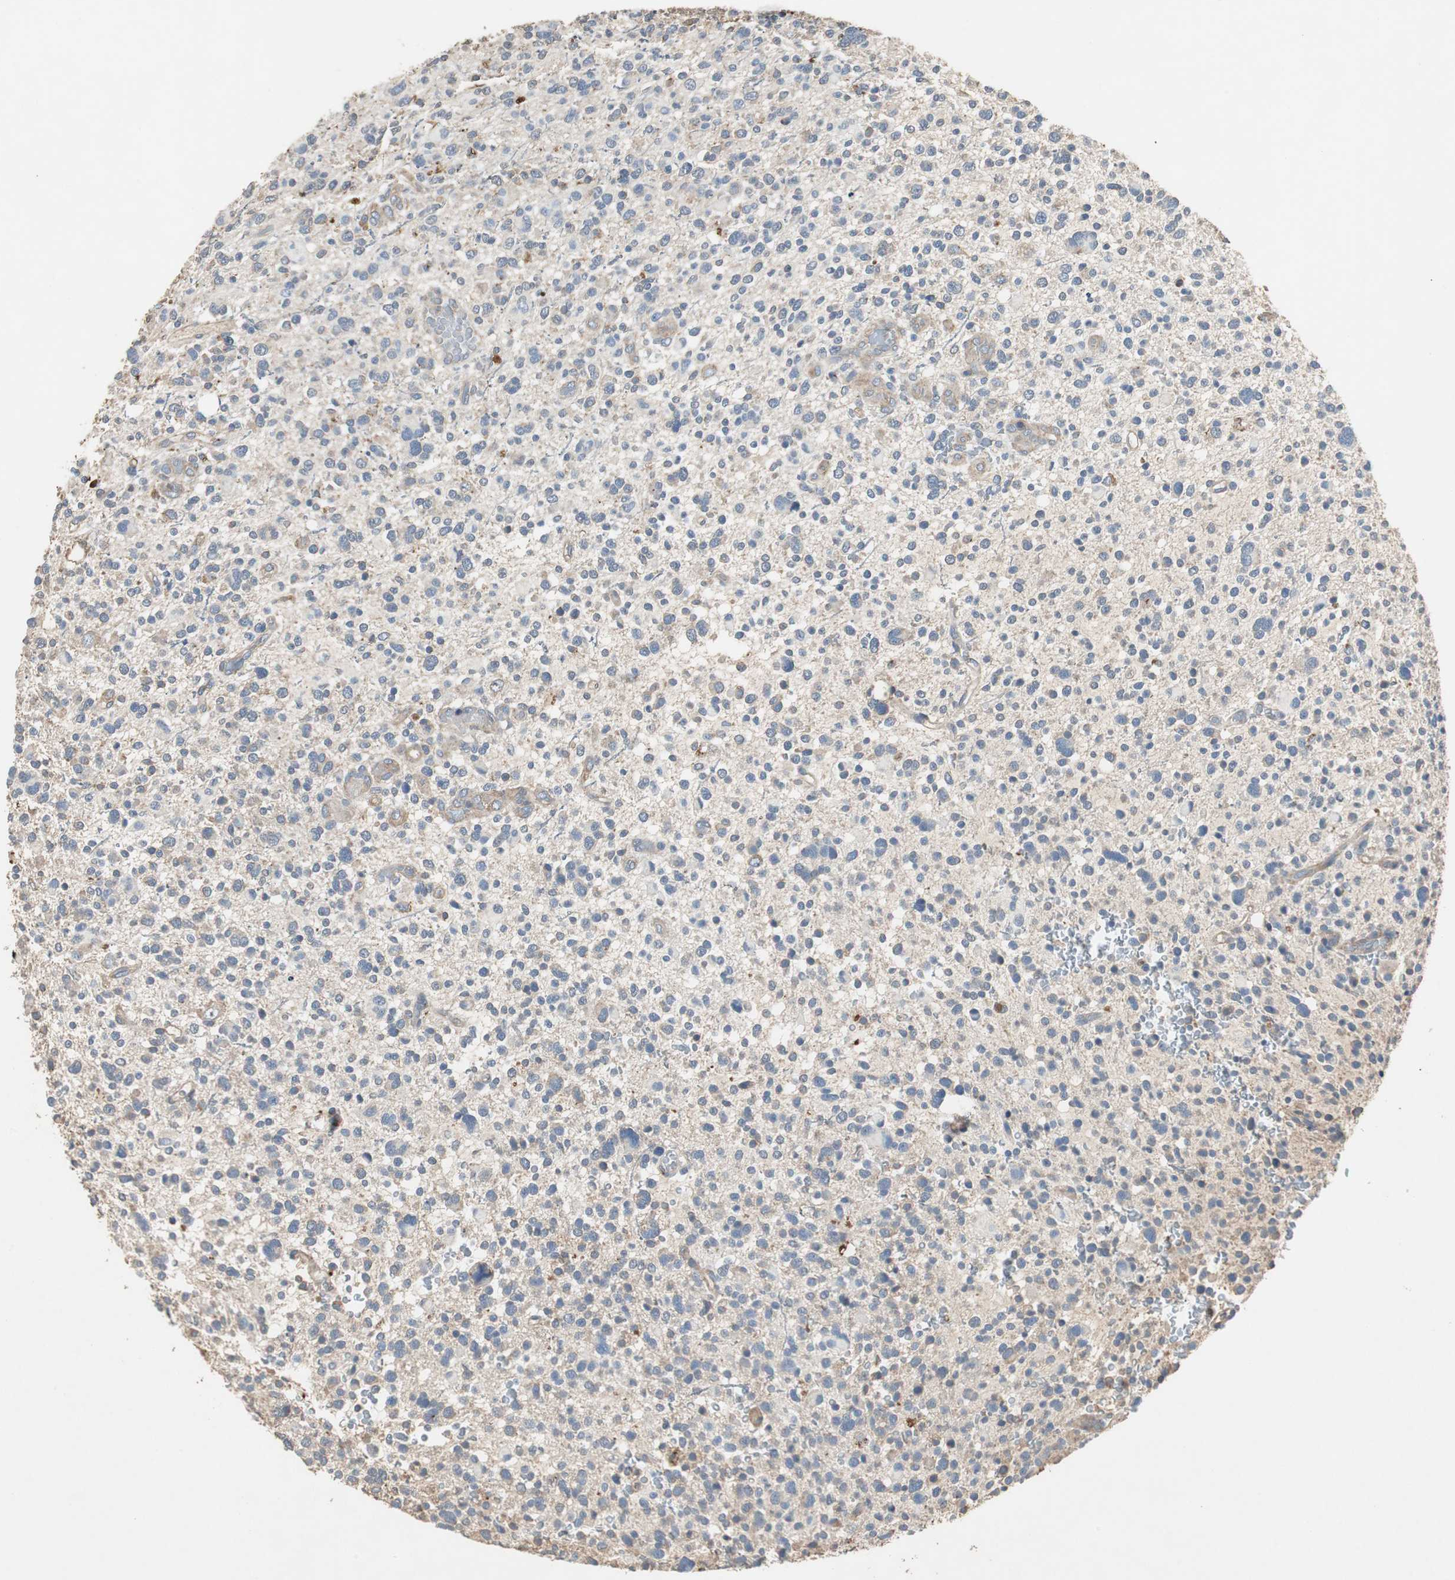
{"staining": {"intensity": "weak", "quantity": "<25%", "location": "cytoplasmic/membranous"}, "tissue": "glioma", "cell_type": "Tumor cells", "image_type": "cancer", "snomed": [{"axis": "morphology", "description": "Glioma, malignant, High grade"}, {"axis": "topography", "description": "Brain"}], "caption": "The image exhibits no significant positivity in tumor cells of malignant high-grade glioma.", "gene": "TNFRSF14", "patient": {"sex": "male", "age": 48}}